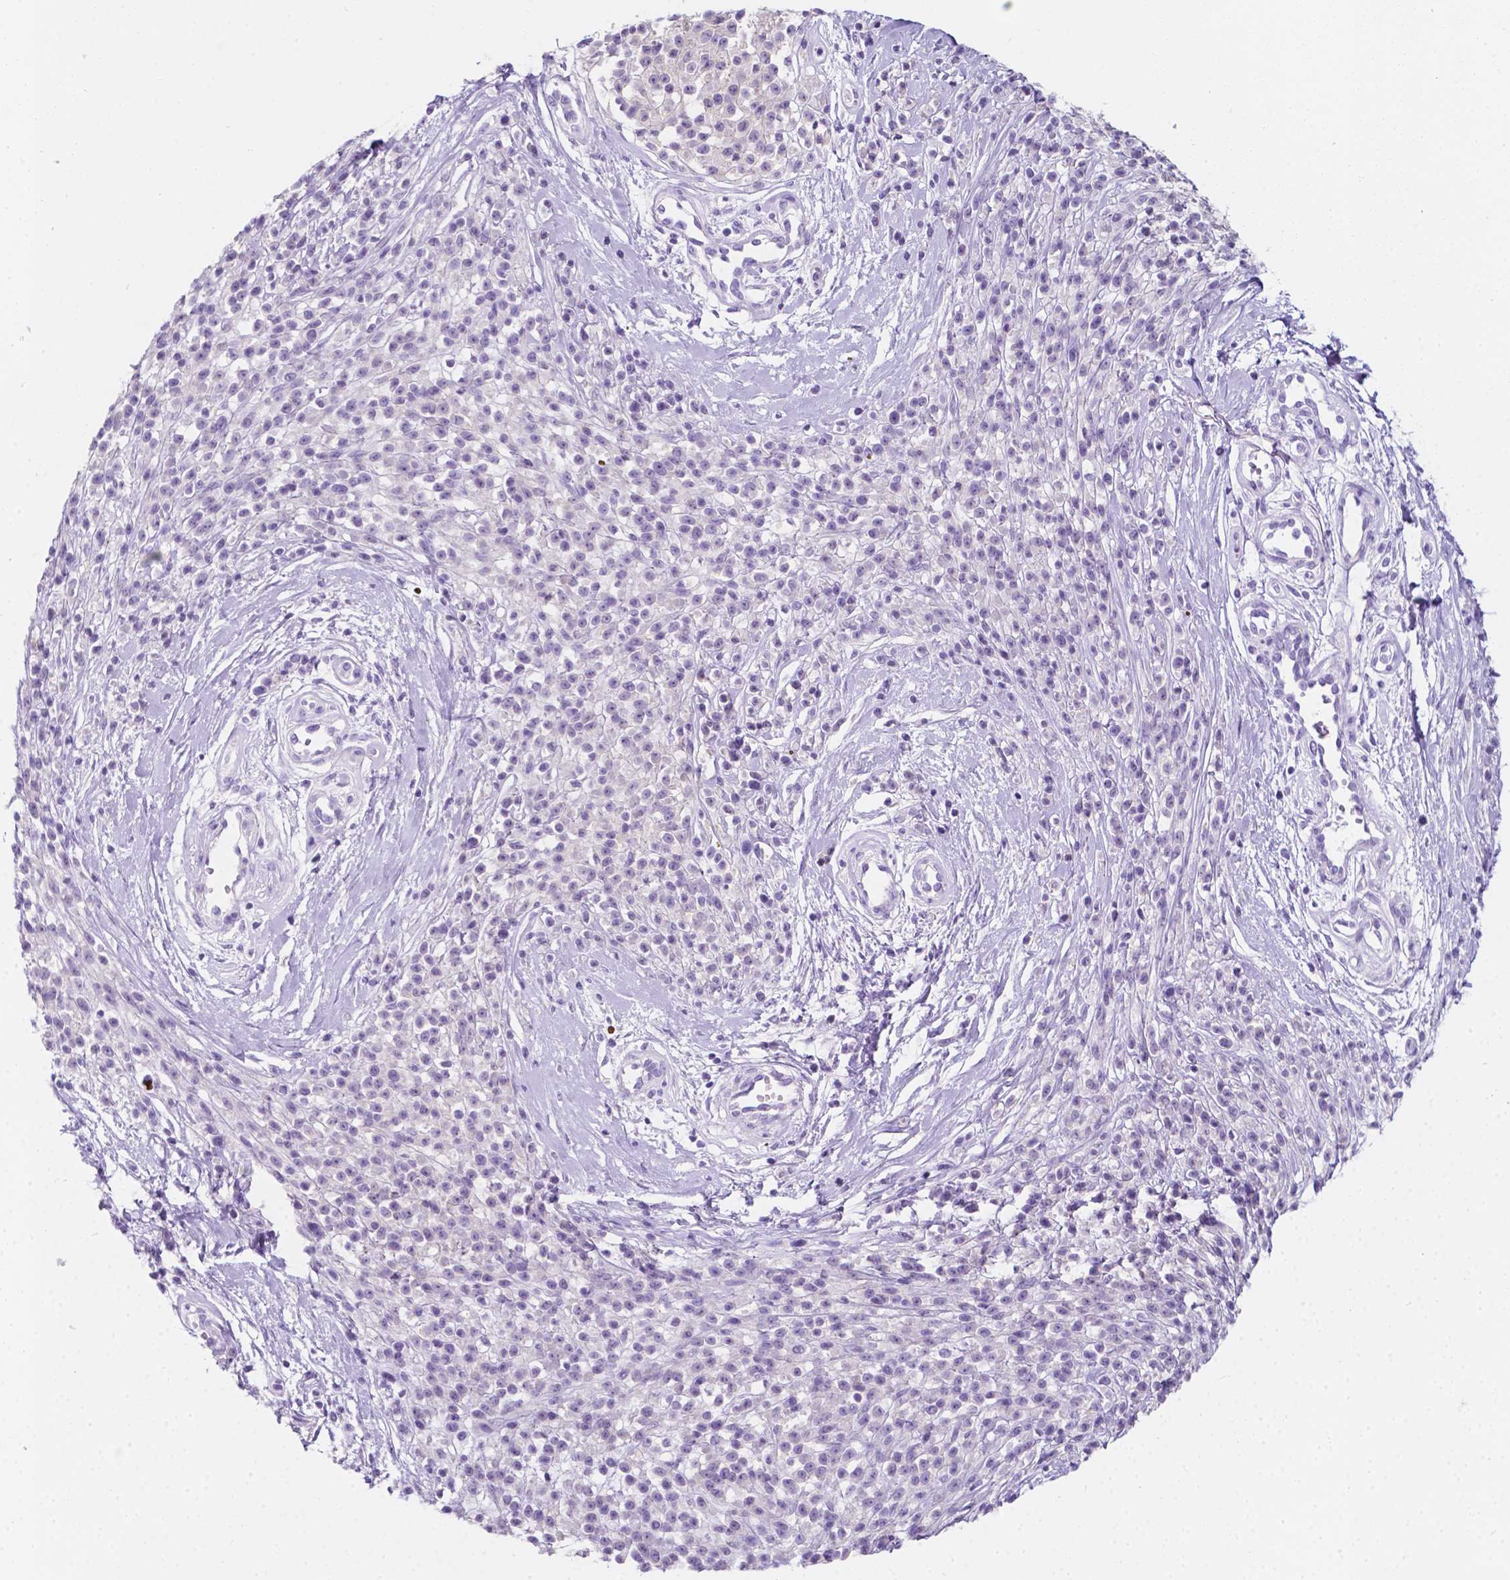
{"staining": {"intensity": "negative", "quantity": "none", "location": "none"}, "tissue": "melanoma", "cell_type": "Tumor cells", "image_type": "cancer", "snomed": [{"axis": "morphology", "description": "Malignant melanoma, NOS"}, {"axis": "topography", "description": "Skin"}, {"axis": "topography", "description": "Skin of trunk"}], "caption": "An image of human melanoma is negative for staining in tumor cells.", "gene": "GNAO1", "patient": {"sex": "male", "age": 74}}